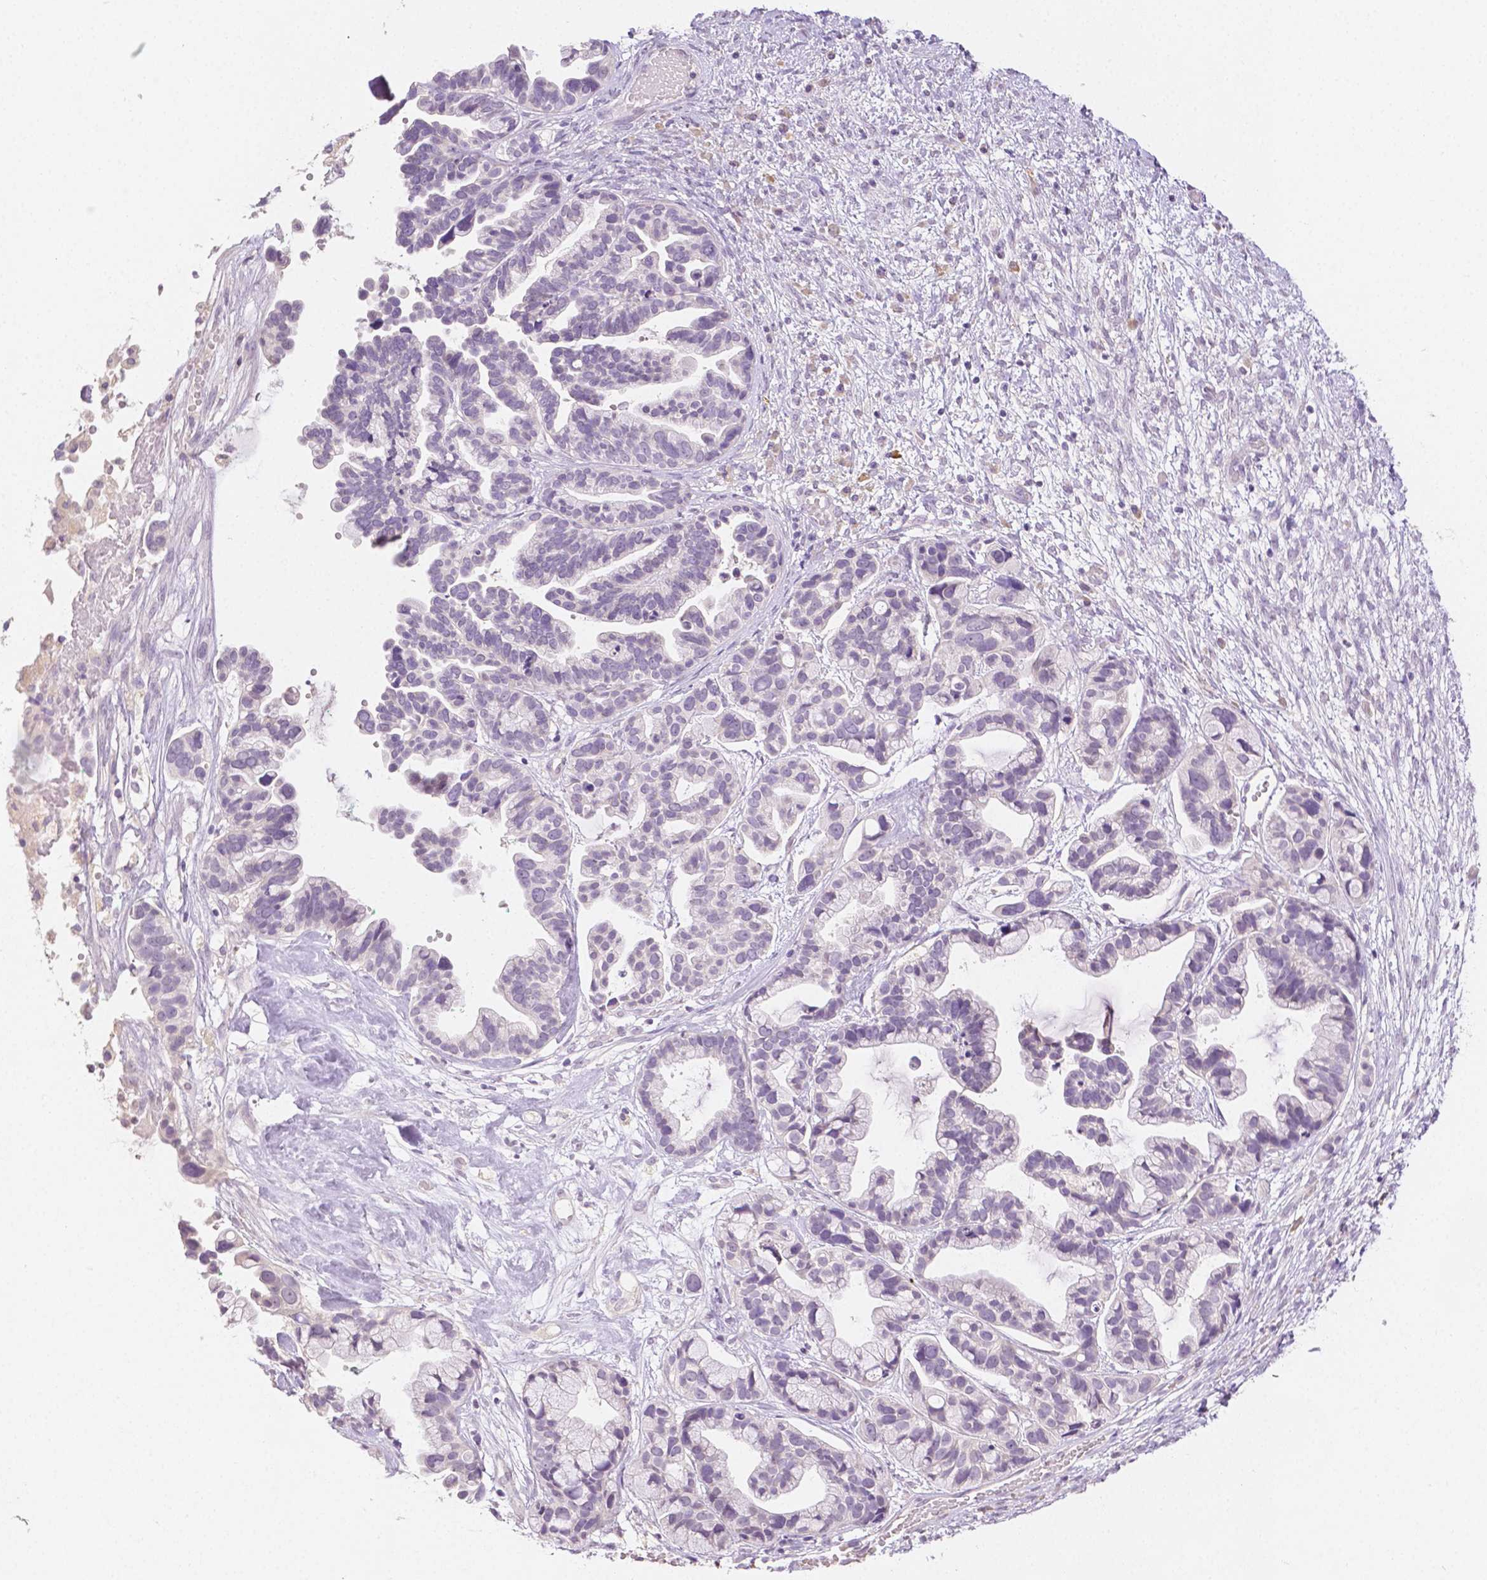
{"staining": {"intensity": "negative", "quantity": "none", "location": "none"}, "tissue": "ovarian cancer", "cell_type": "Tumor cells", "image_type": "cancer", "snomed": [{"axis": "morphology", "description": "Cystadenocarcinoma, serous, NOS"}, {"axis": "topography", "description": "Ovary"}], "caption": "Ovarian cancer was stained to show a protein in brown. There is no significant staining in tumor cells.", "gene": "TGM1", "patient": {"sex": "female", "age": 56}}